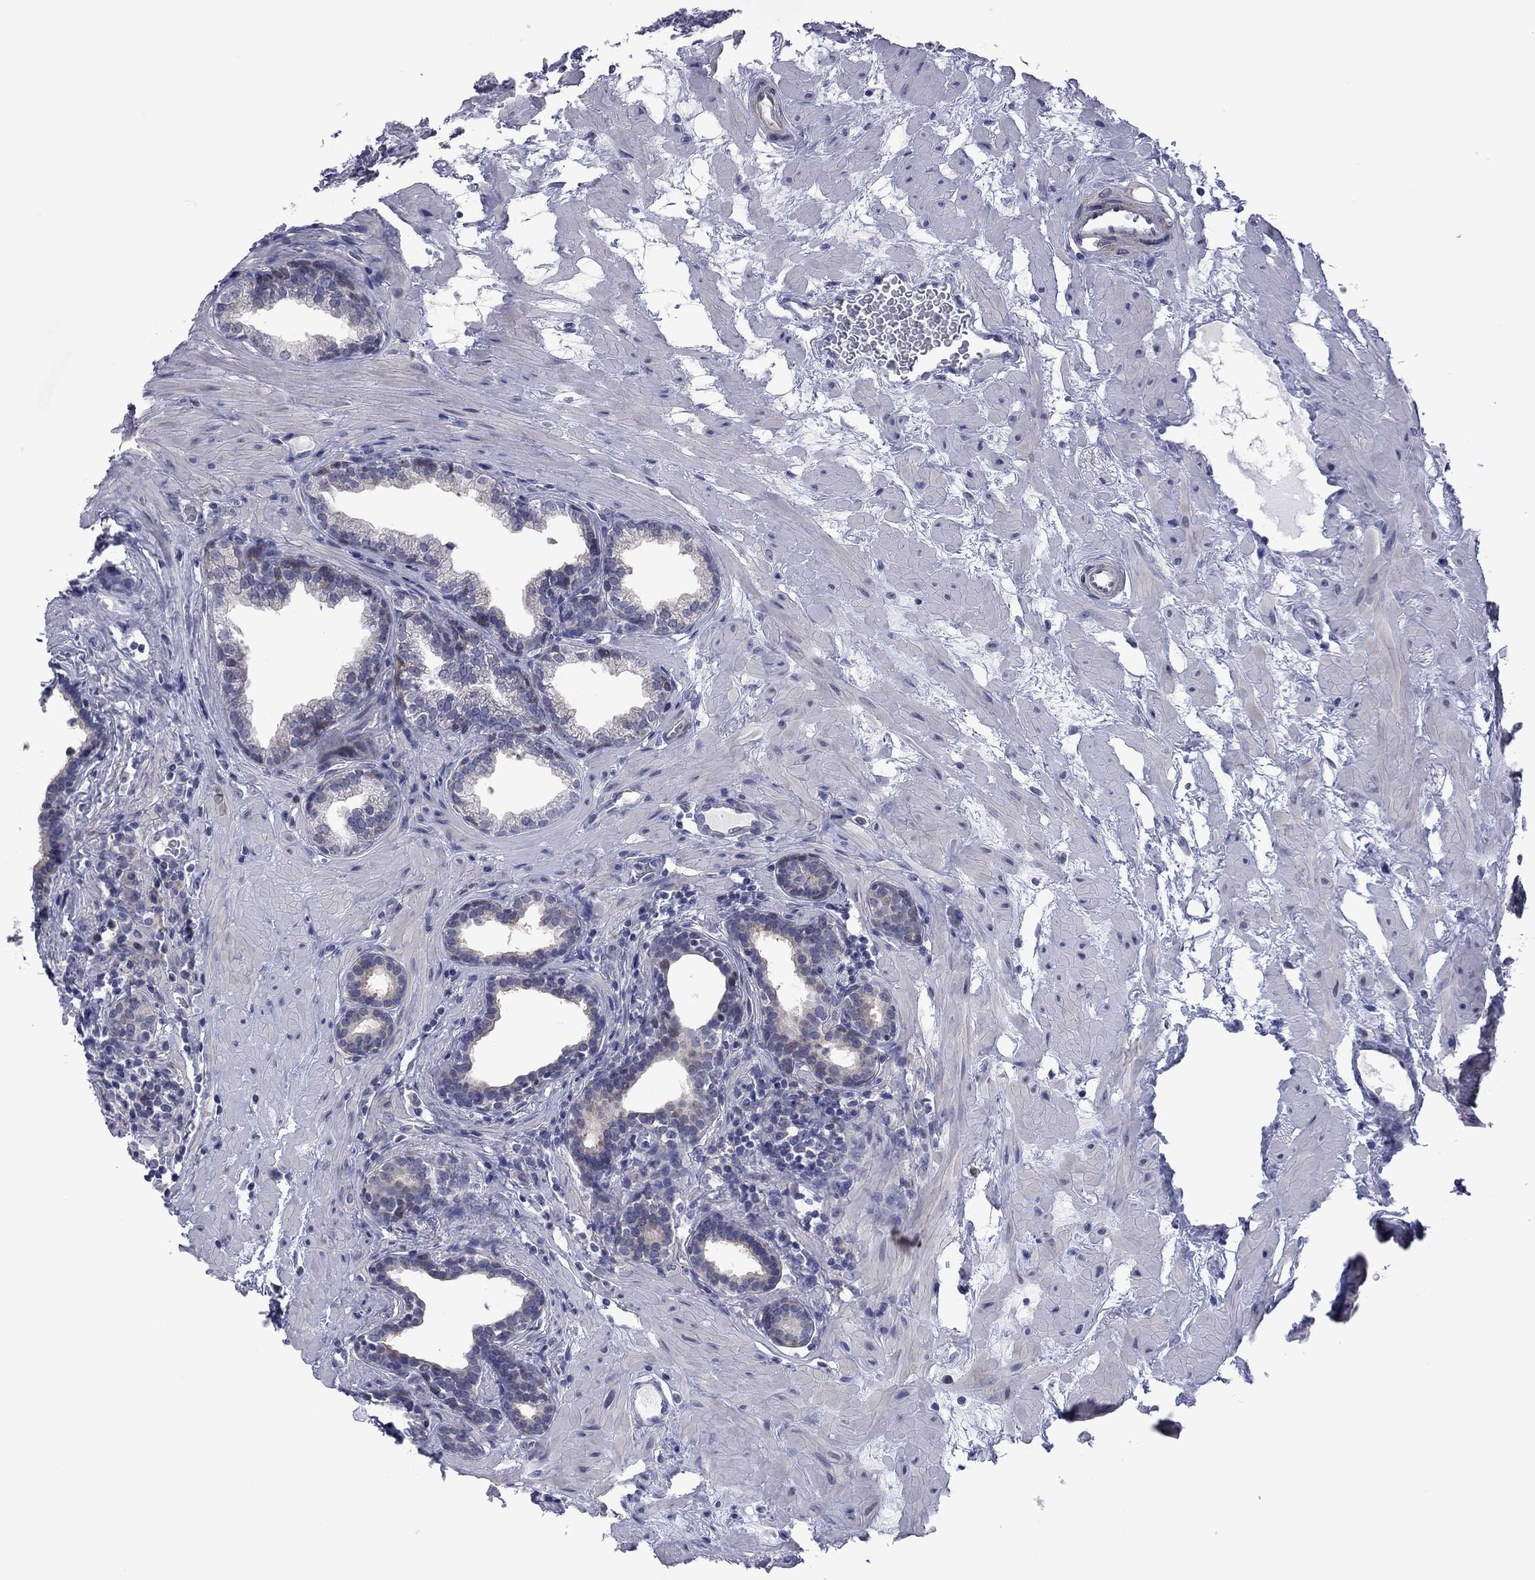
{"staining": {"intensity": "weak", "quantity": "<25%", "location": "cytoplasmic/membranous"}, "tissue": "prostate", "cell_type": "Glandular cells", "image_type": "normal", "snomed": [{"axis": "morphology", "description": "Normal tissue, NOS"}, {"axis": "topography", "description": "Prostate"}], "caption": "Immunohistochemistry (IHC) histopathology image of normal prostate: prostate stained with DAB (3,3'-diaminobenzidine) reveals no significant protein staining in glandular cells. (Brightfield microscopy of DAB (3,3'-diaminobenzidine) immunohistochemistry (IHC) at high magnification).", "gene": "POU5F2", "patient": {"sex": "male", "age": 37}}